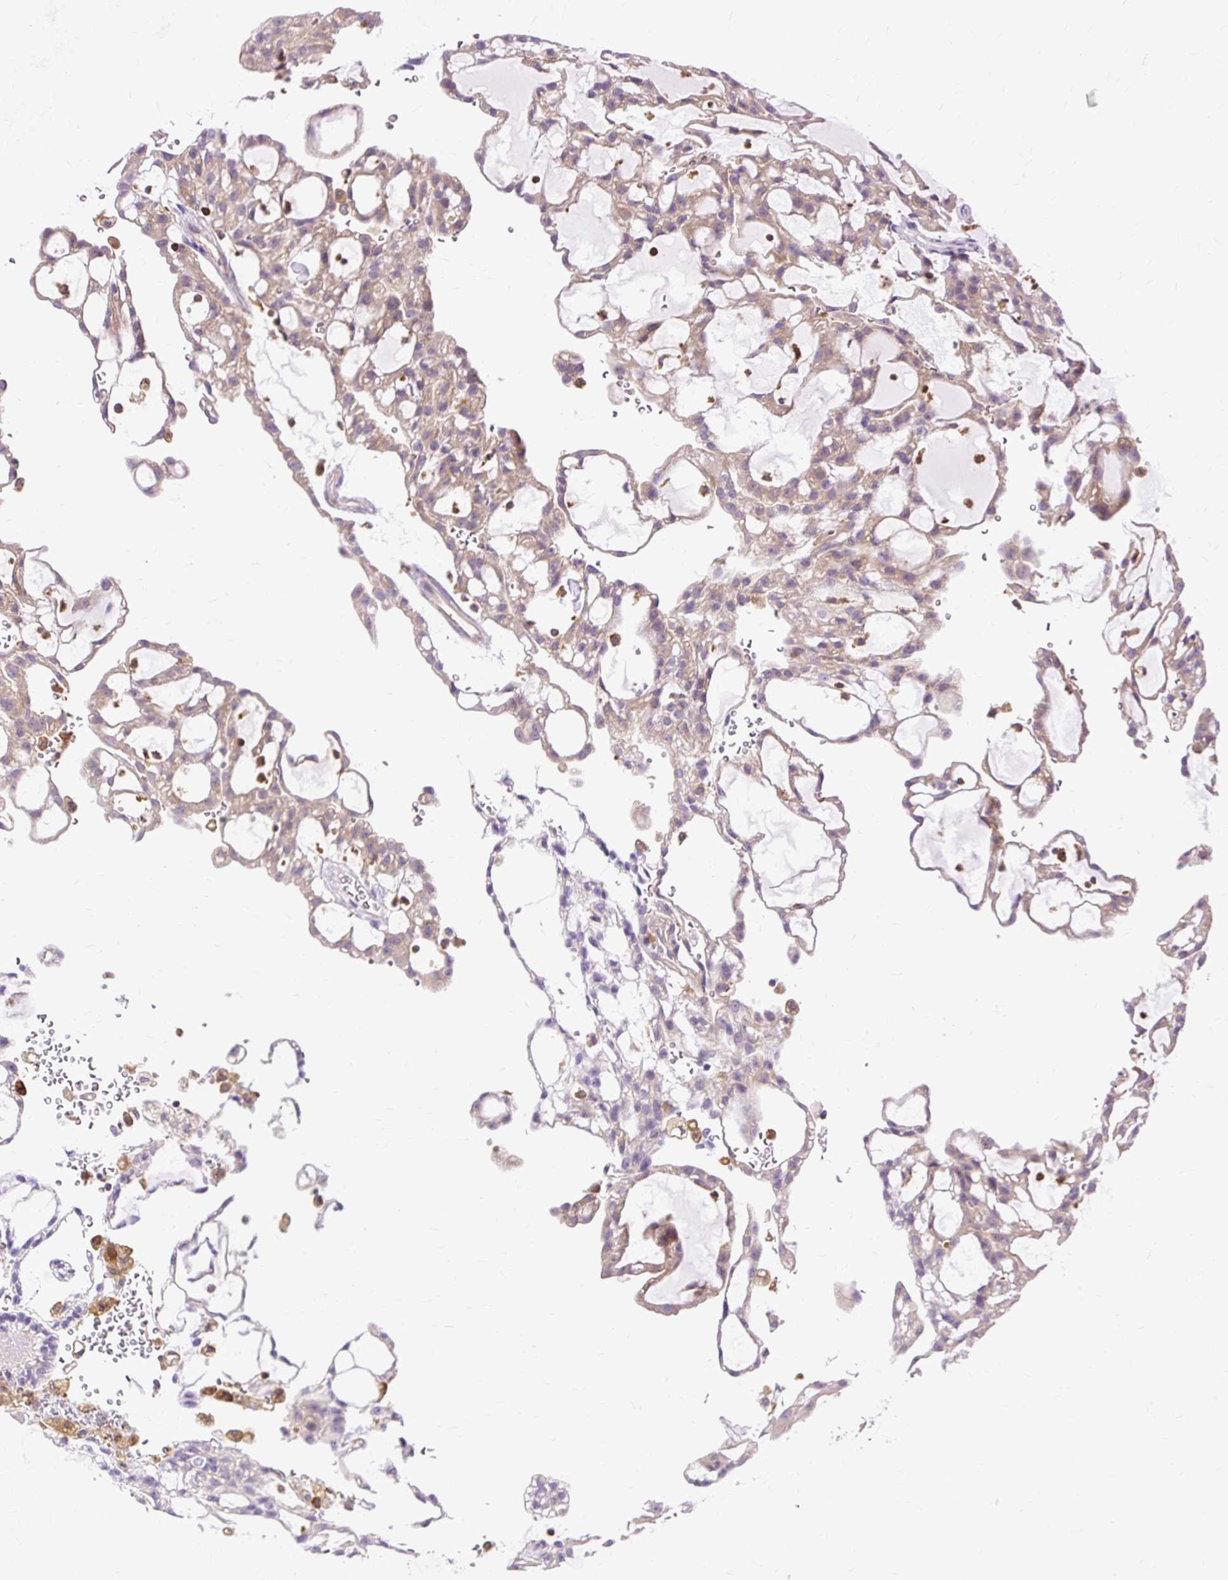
{"staining": {"intensity": "weak", "quantity": ">75%", "location": "cytoplasmic/membranous"}, "tissue": "renal cancer", "cell_type": "Tumor cells", "image_type": "cancer", "snomed": [{"axis": "morphology", "description": "Adenocarcinoma, NOS"}, {"axis": "topography", "description": "Kidney"}], "caption": "Protein expression by immunohistochemistry exhibits weak cytoplasmic/membranous positivity in about >75% of tumor cells in renal cancer. (DAB = brown stain, brightfield microscopy at high magnification).", "gene": "TWF2", "patient": {"sex": "male", "age": 63}}